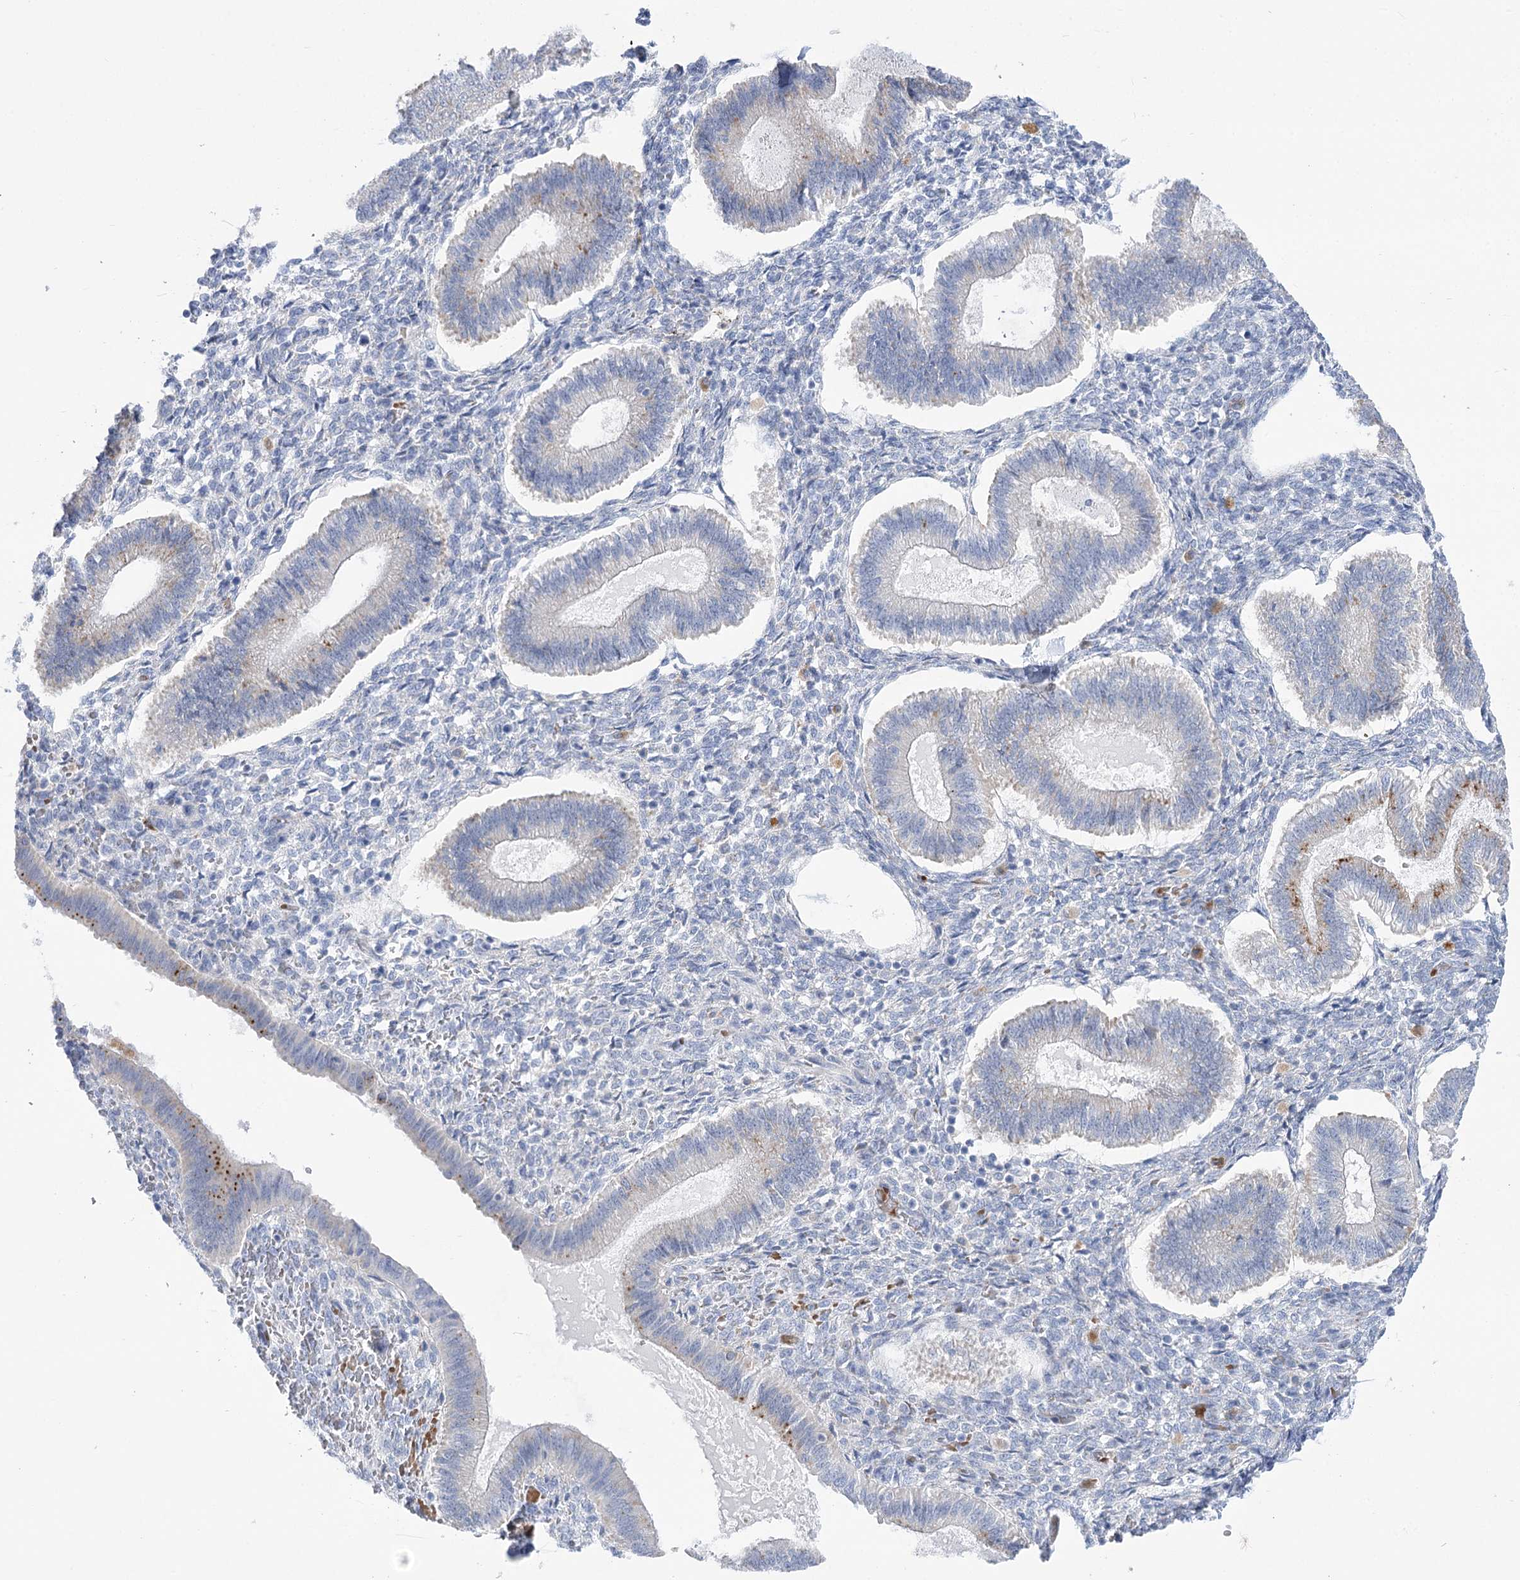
{"staining": {"intensity": "negative", "quantity": "none", "location": "none"}, "tissue": "endometrium", "cell_type": "Cells in endometrial stroma", "image_type": "normal", "snomed": [{"axis": "morphology", "description": "Normal tissue, NOS"}, {"axis": "topography", "description": "Endometrium"}], "caption": "This micrograph is of normal endometrium stained with immunohistochemistry to label a protein in brown with the nuclei are counter-stained blue. There is no expression in cells in endometrial stroma. The staining was performed using DAB (3,3'-diaminobenzidine) to visualize the protein expression in brown, while the nuclei were stained in blue with hematoxylin (Magnification: 20x).", "gene": "SIAE", "patient": {"sex": "female", "age": 25}}